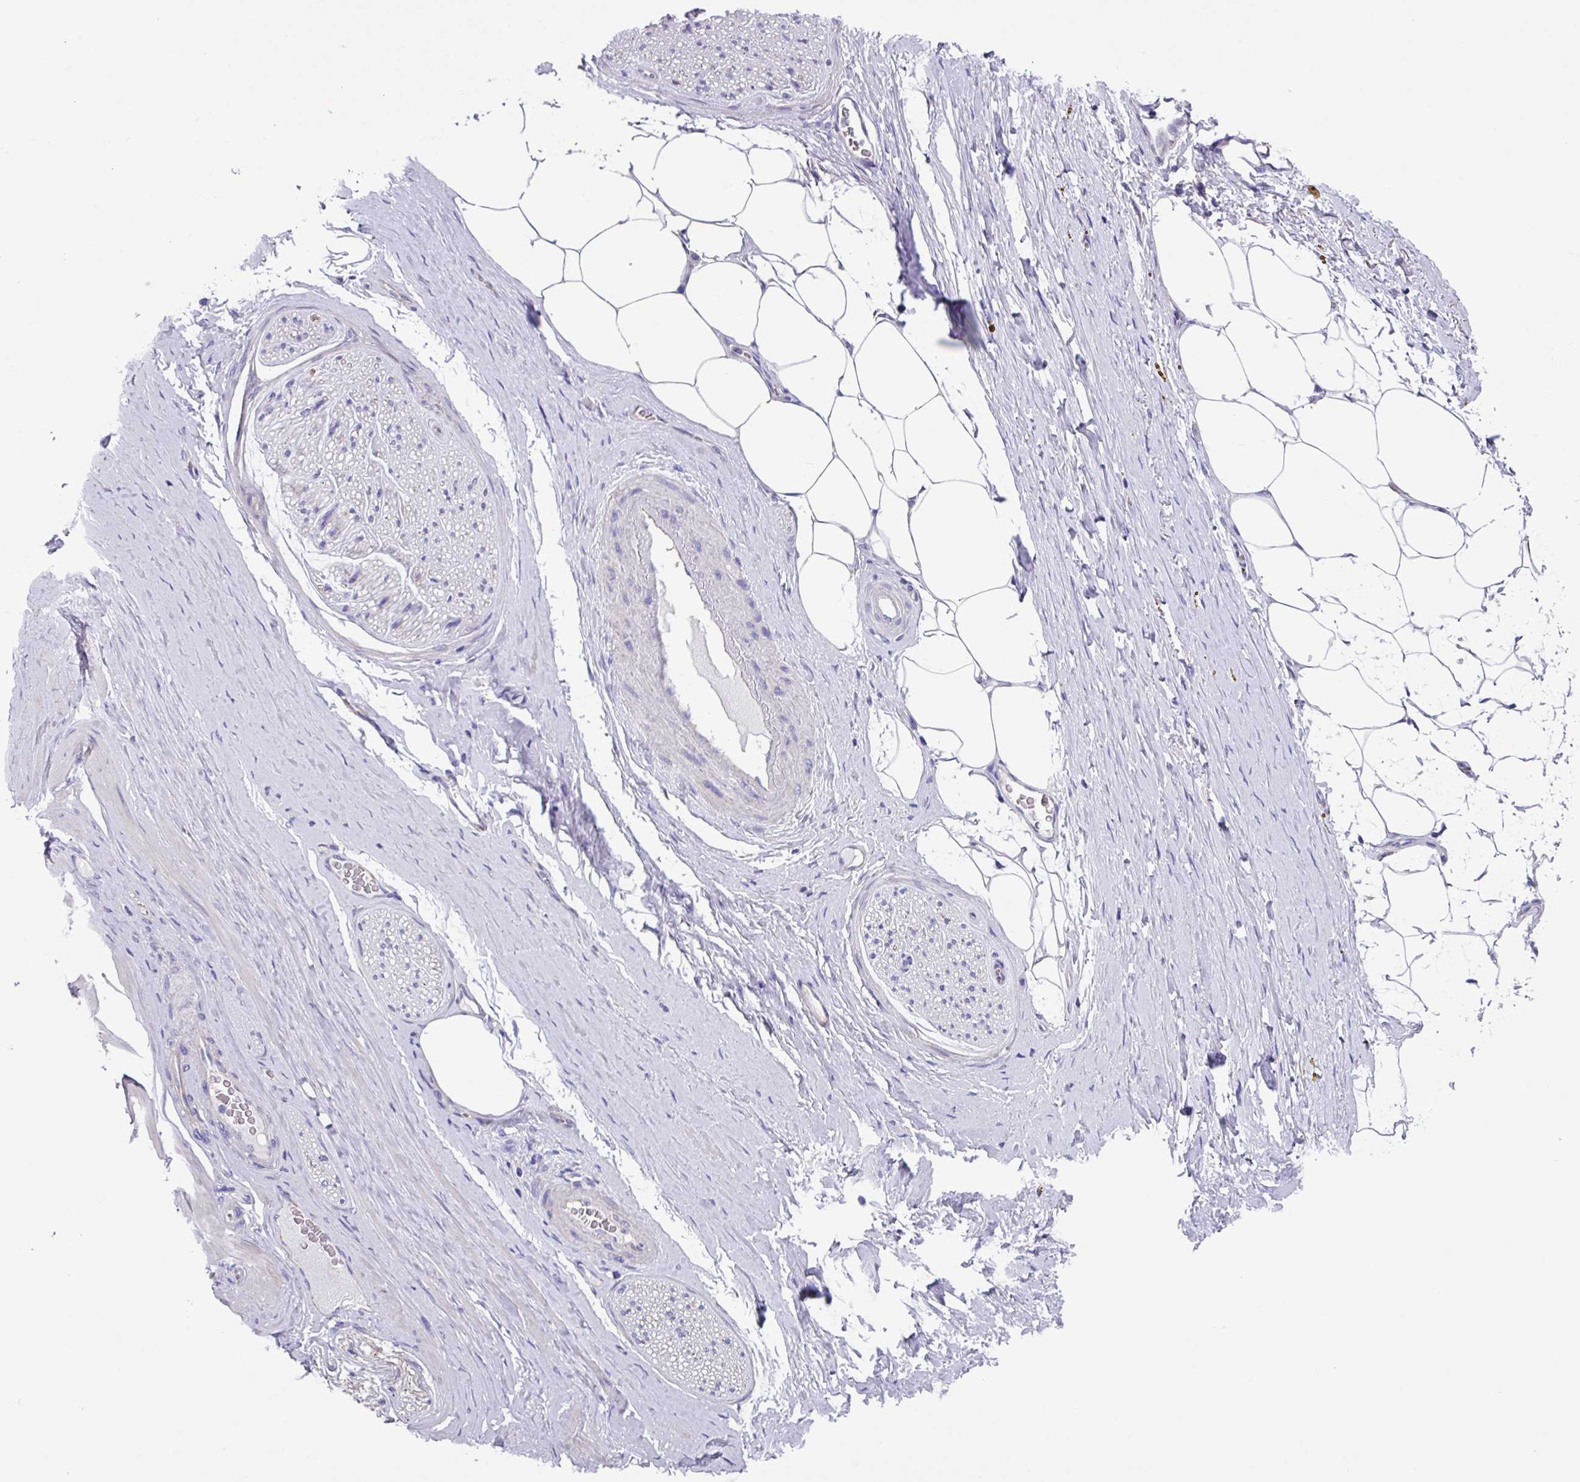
{"staining": {"intensity": "negative", "quantity": "none", "location": "none"}, "tissue": "adipose tissue", "cell_type": "Adipocytes", "image_type": "normal", "snomed": [{"axis": "morphology", "description": "Normal tissue, NOS"}, {"axis": "morphology", "description": "Adenocarcinoma, High grade"}, {"axis": "topography", "description": "Prostate"}, {"axis": "topography", "description": "Peripheral nerve tissue"}], "caption": "The histopathology image exhibits no significant expression in adipocytes of adipose tissue.", "gene": "OTULIN", "patient": {"sex": "male", "age": 68}}